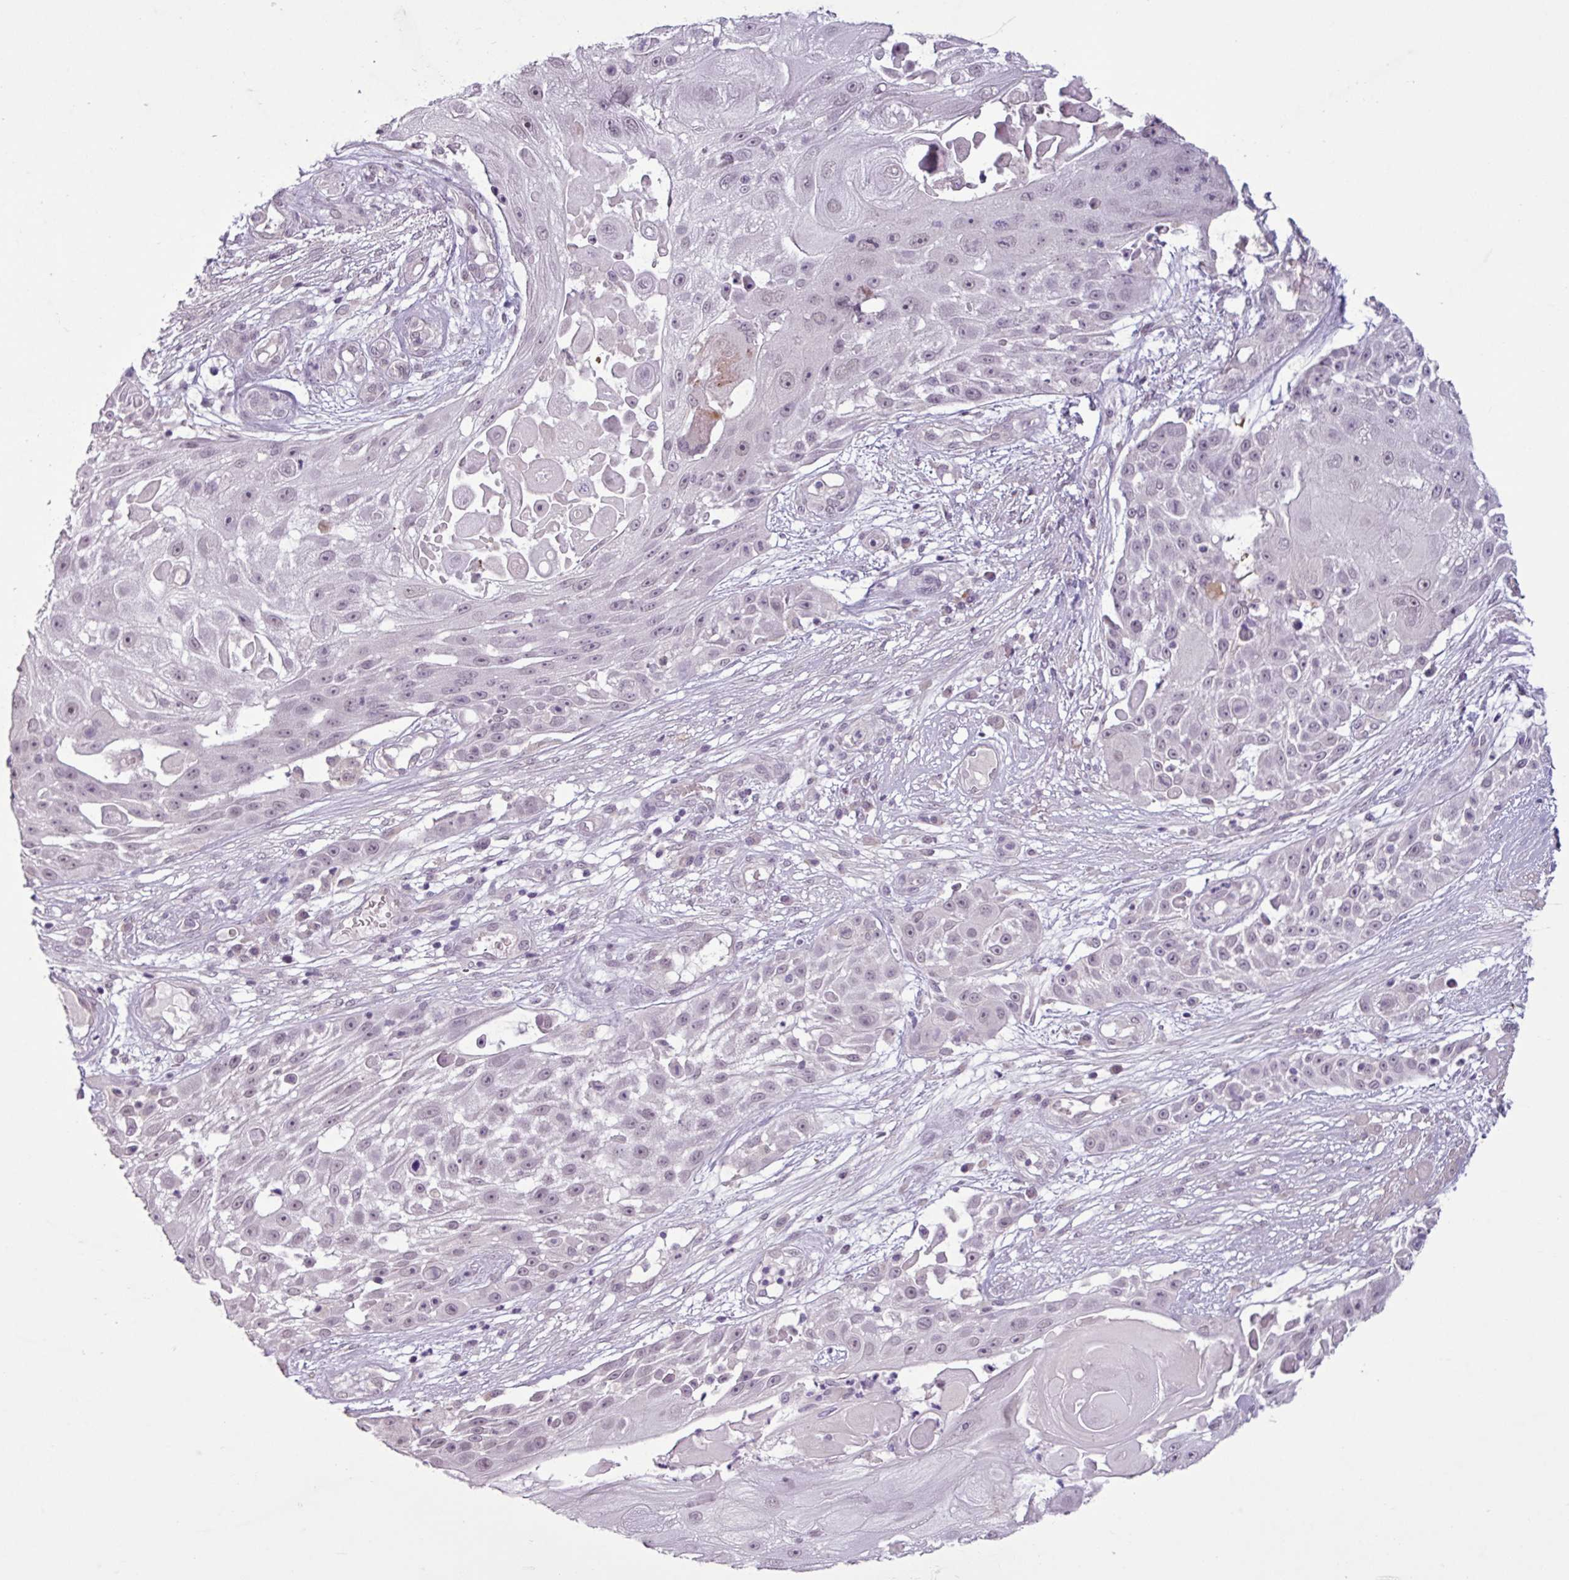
{"staining": {"intensity": "negative", "quantity": "none", "location": "none"}, "tissue": "skin cancer", "cell_type": "Tumor cells", "image_type": "cancer", "snomed": [{"axis": "morphology", "description": "Squamous cell carcinoma, NOS"}, {"axis": "topography", "description": "Skin"}], "caption": "This is an immunohistochemistry (IHC) image of skin cancer (squamous cell carcinoma). There is no staining in tumor cells.", "gene": "C9orf24", "patient": {"sex": "female", "age": 86}}